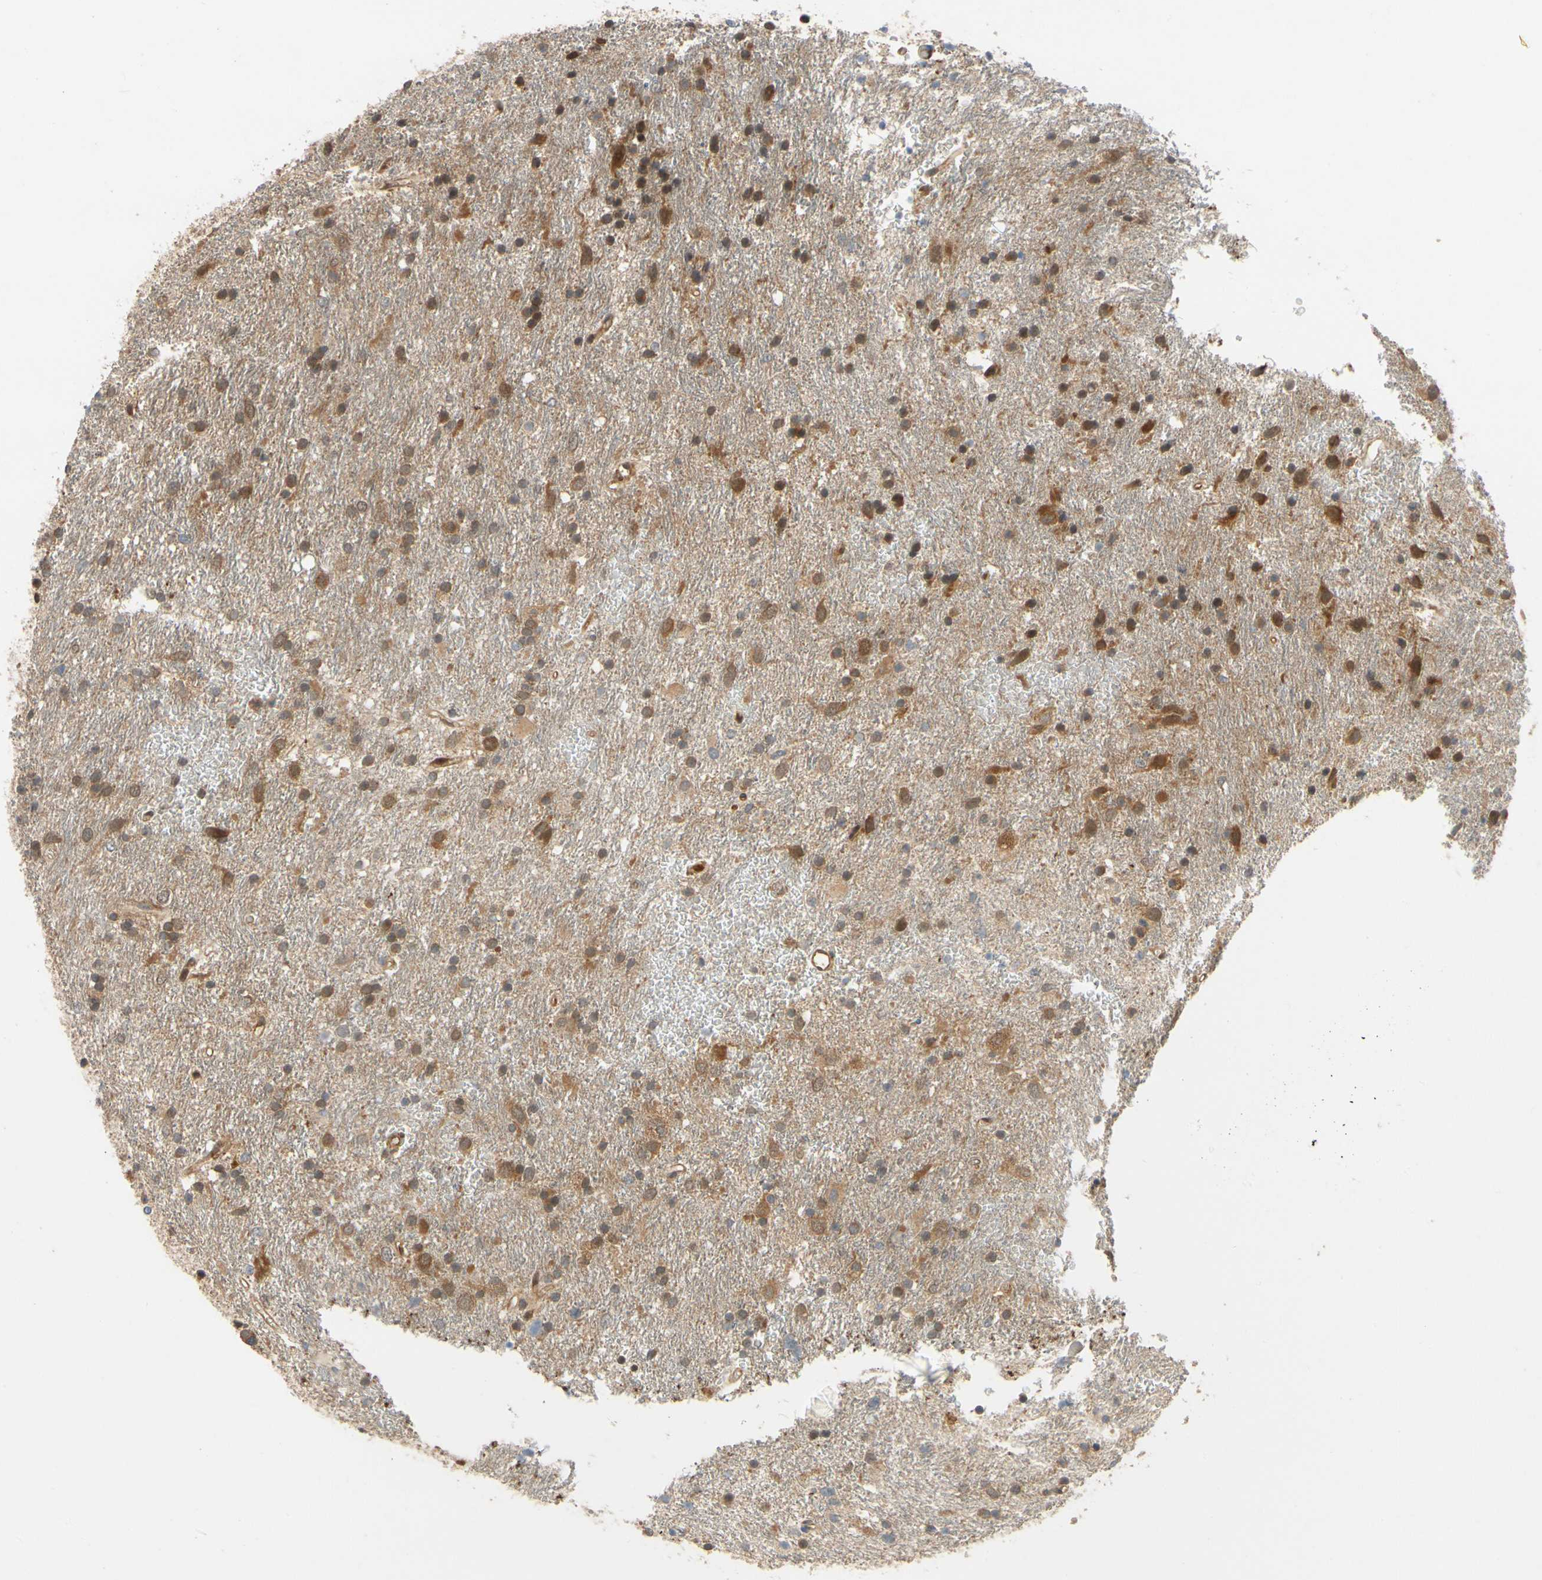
{"staining": {"intensity": "moderate", "quantity": ">75%", "location": "cytoplasmic/membranous,nuclear"}, "tissue": "glioma", "cell_type": "Tumor cells", "image_type": "cancer", "snomed": [{"axis": "morphology", "description": "Glioma, malignant, Low grade"}, {"axis": "topography", "description": "Brain"}], "caption": "Tumor cells show medium levels of moderate cytoplasmic/membranous and nuclear staining in approximately >75% of cells in human malignant glioma (low-grade). Using DAB (brown) and hematoxylin (blue) stains, captured at high magnification using brightfield microscopy.", "gene": "TDRP", "patient": {"sex": "male", "age": 77}}